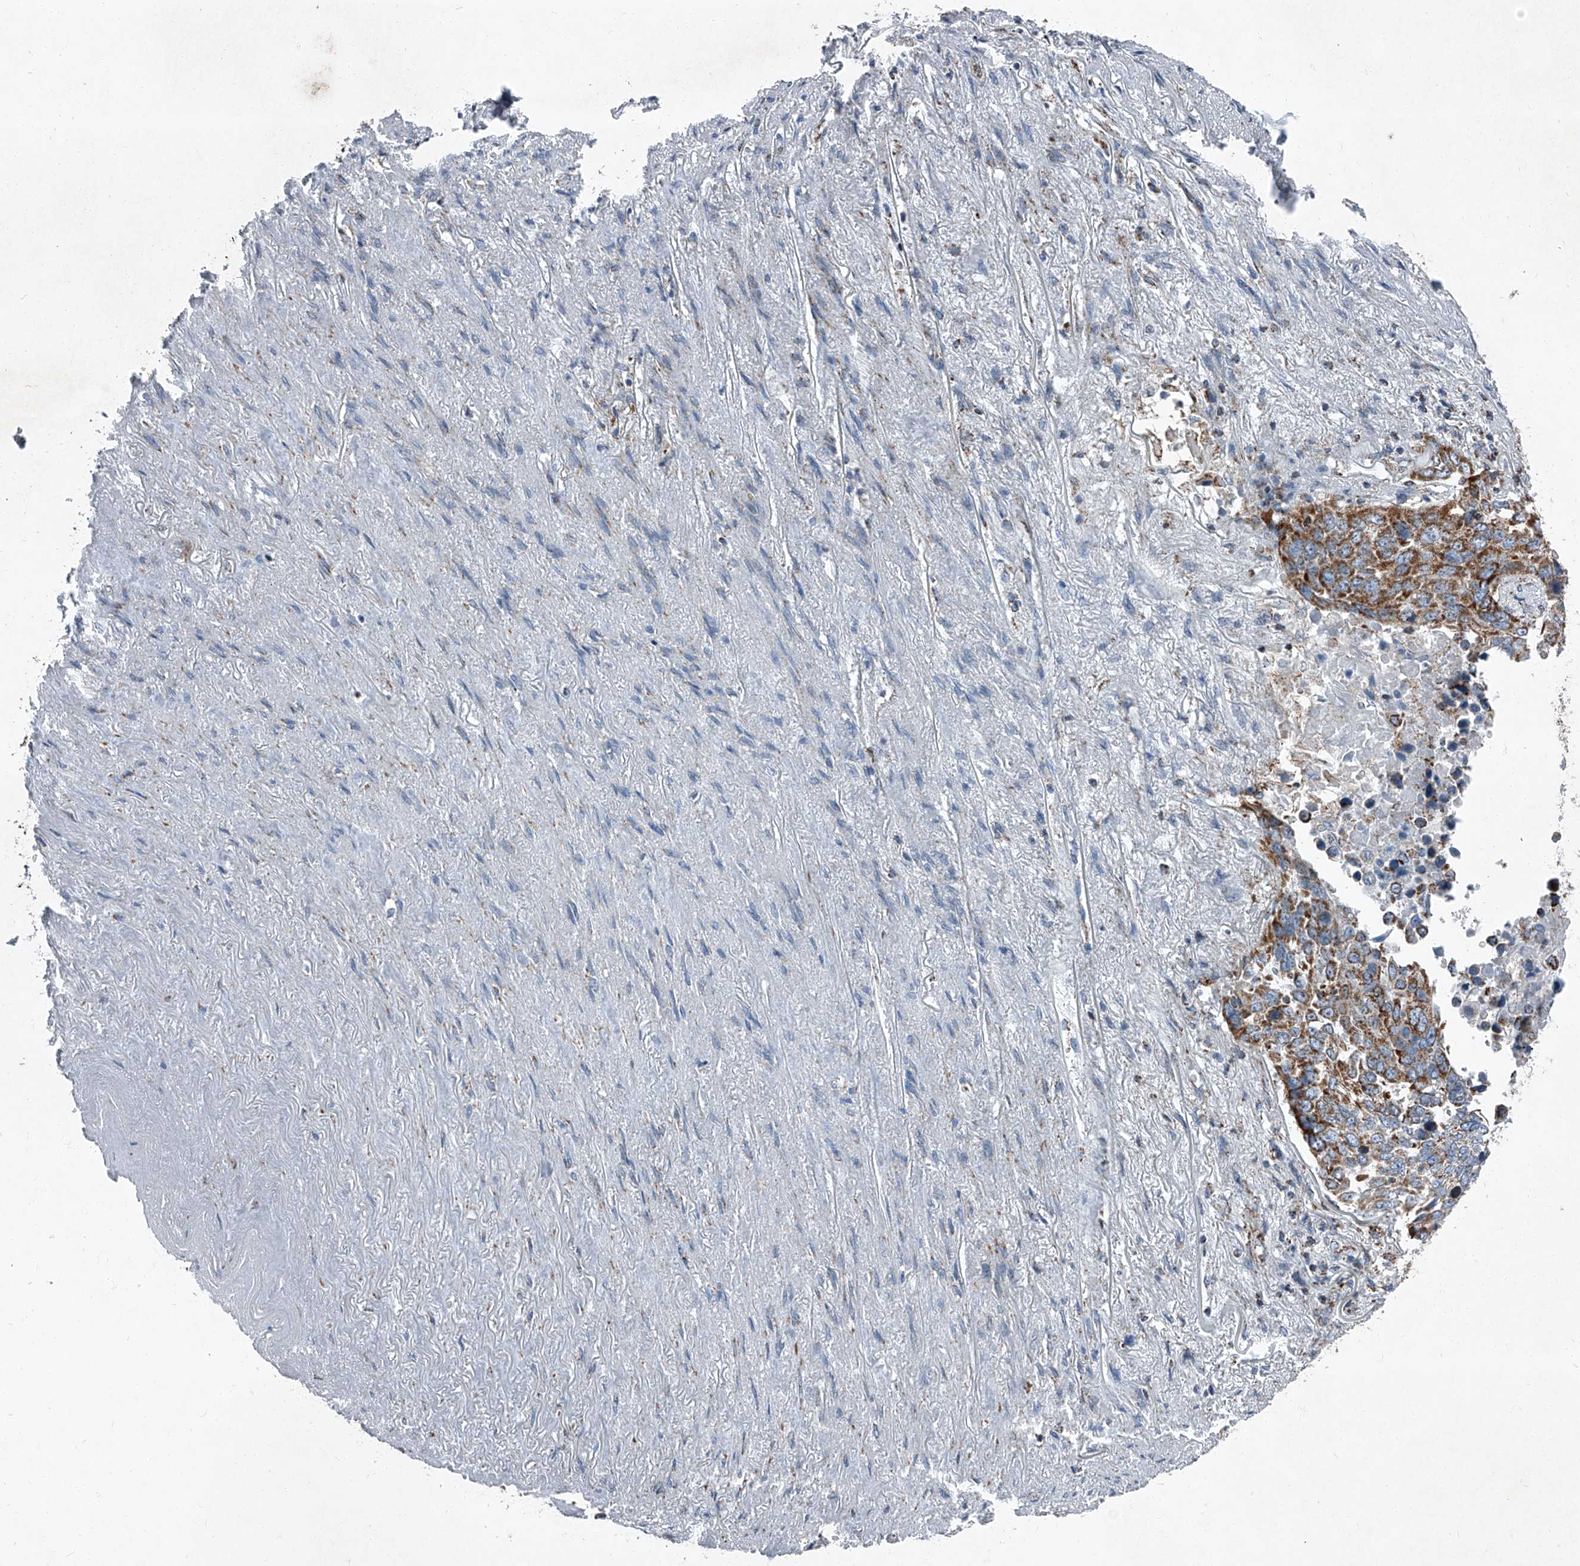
{"staining": {"intensity": "moderate", "quantity": ">75%", "location": "cytoplasmic/membranous"}, "tissue": "lung cancer", "cell_type": "Tumor cells", "image_type": "cancer", "snomed": [{"axis": "morphology", "description": "Squamous cell carcinoma, NOS"}, {"axis": "topography", "description": "Lung"}], "caption": "Squamous cell carcinoma (lung) tissue reveals moderate cytoplasmic/membranous staining in approximately >75% of tumor cells, visualized by immunohistochemistry. The staining is performed using DAB brown chromogen to label protein expression. The nuclei are counter-stained blue using hematoxylin.", "gene": "CHRNA7", "patient": {"sex": "male", "age": 66}}